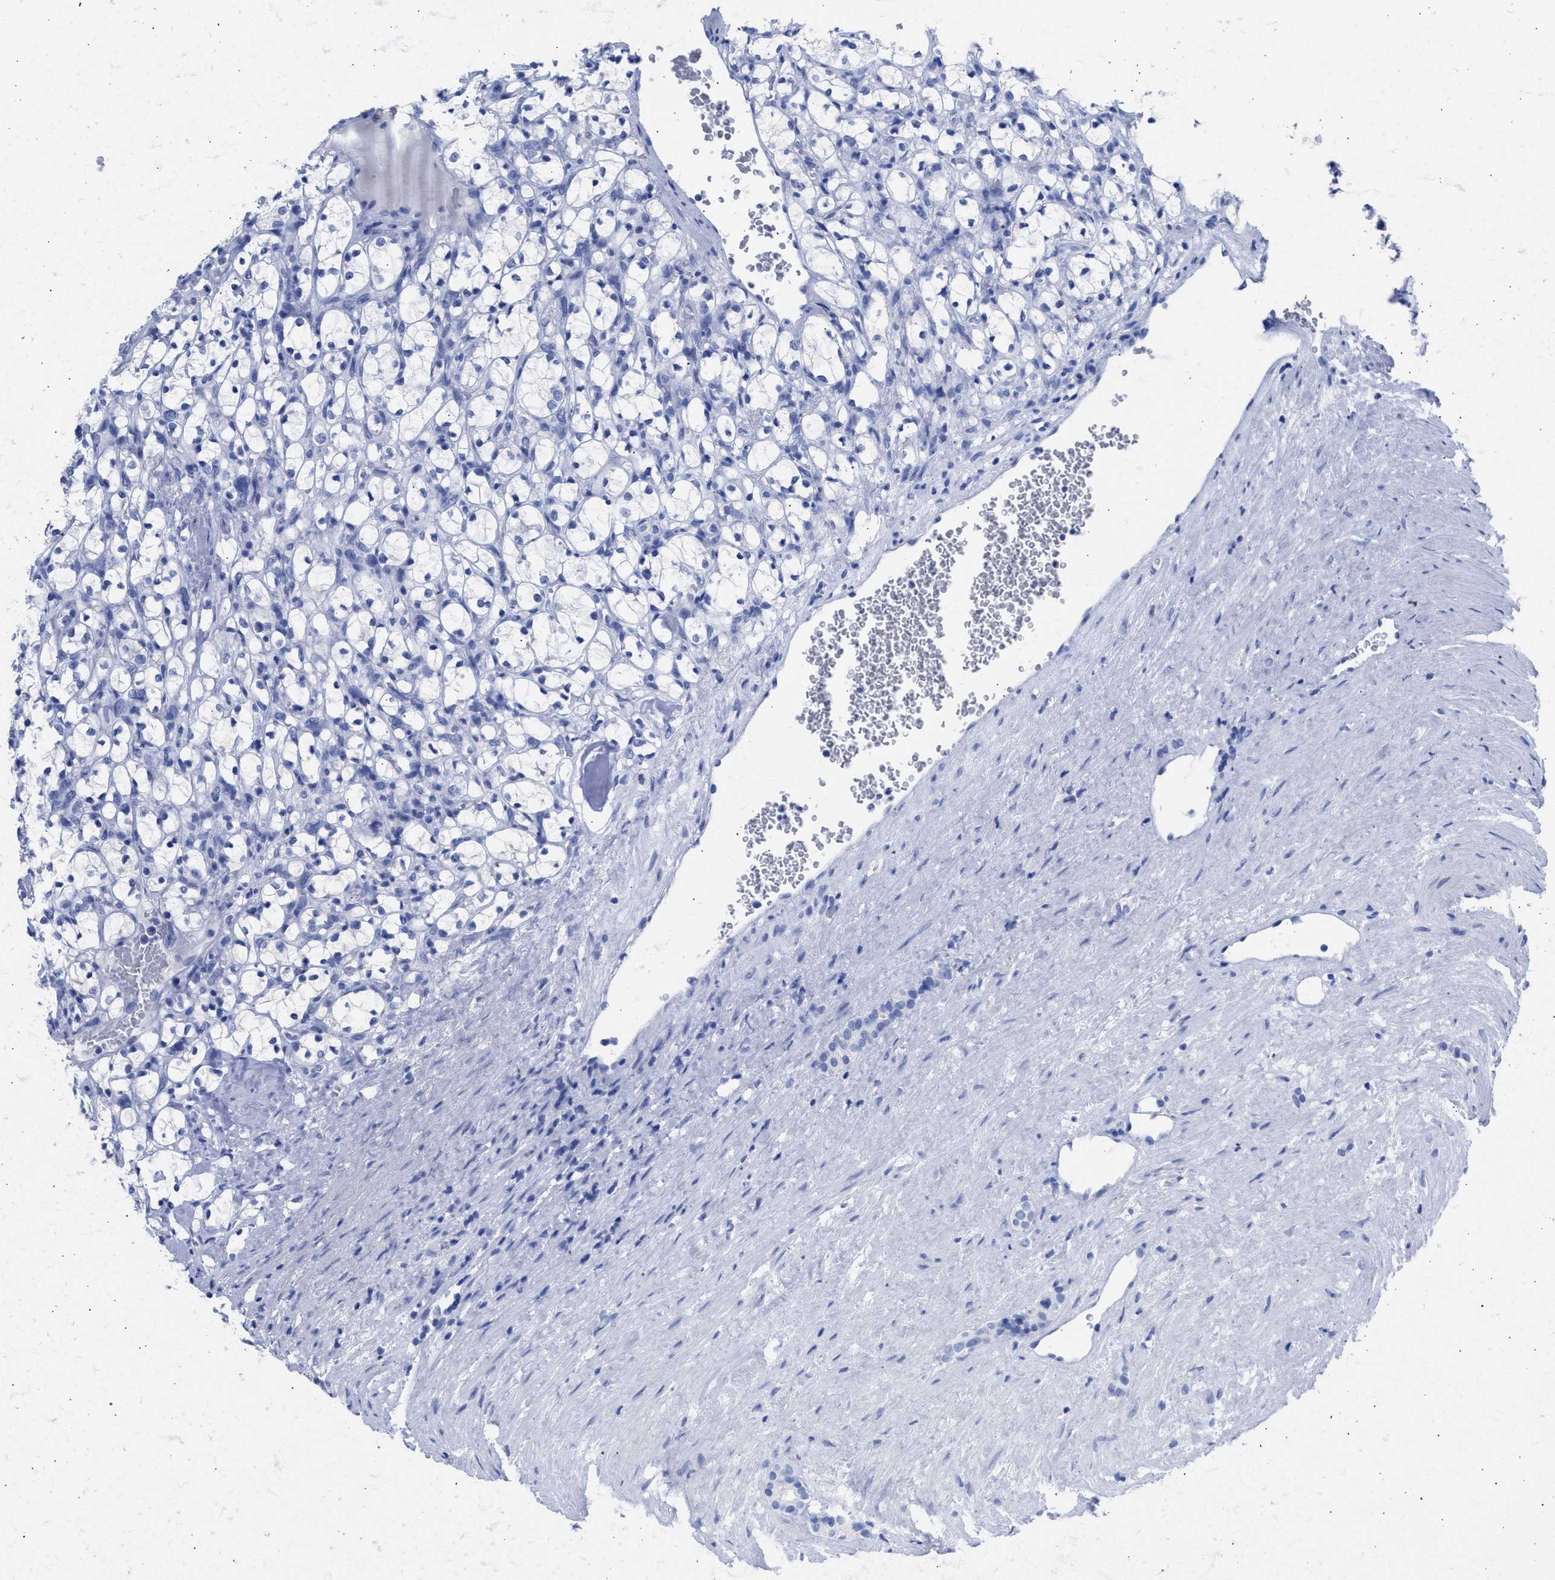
{"staining": {"intensity": "negative", "quantity": "none", "location": "none"}, "tissue": "renal cancer", "cell_type": "Tumor cells", "image_type": "cancer", "snomed": [{"axis": "morphology", "description": "Adenocarcinoma, NOS"}, {"axis": "topography", "description": "Kidney"}], "caption": "This micrograph is of renal cancer (adenocarcinoma) stained with immunohistochemistry (IHC) to label a protein in brown with the nuclei are counter-stained blue. There is no expression in tumor cells. Nuclei are stained in blue.", "gene": "NCAM1", "patient": {"sex": "female", "age": 69}}